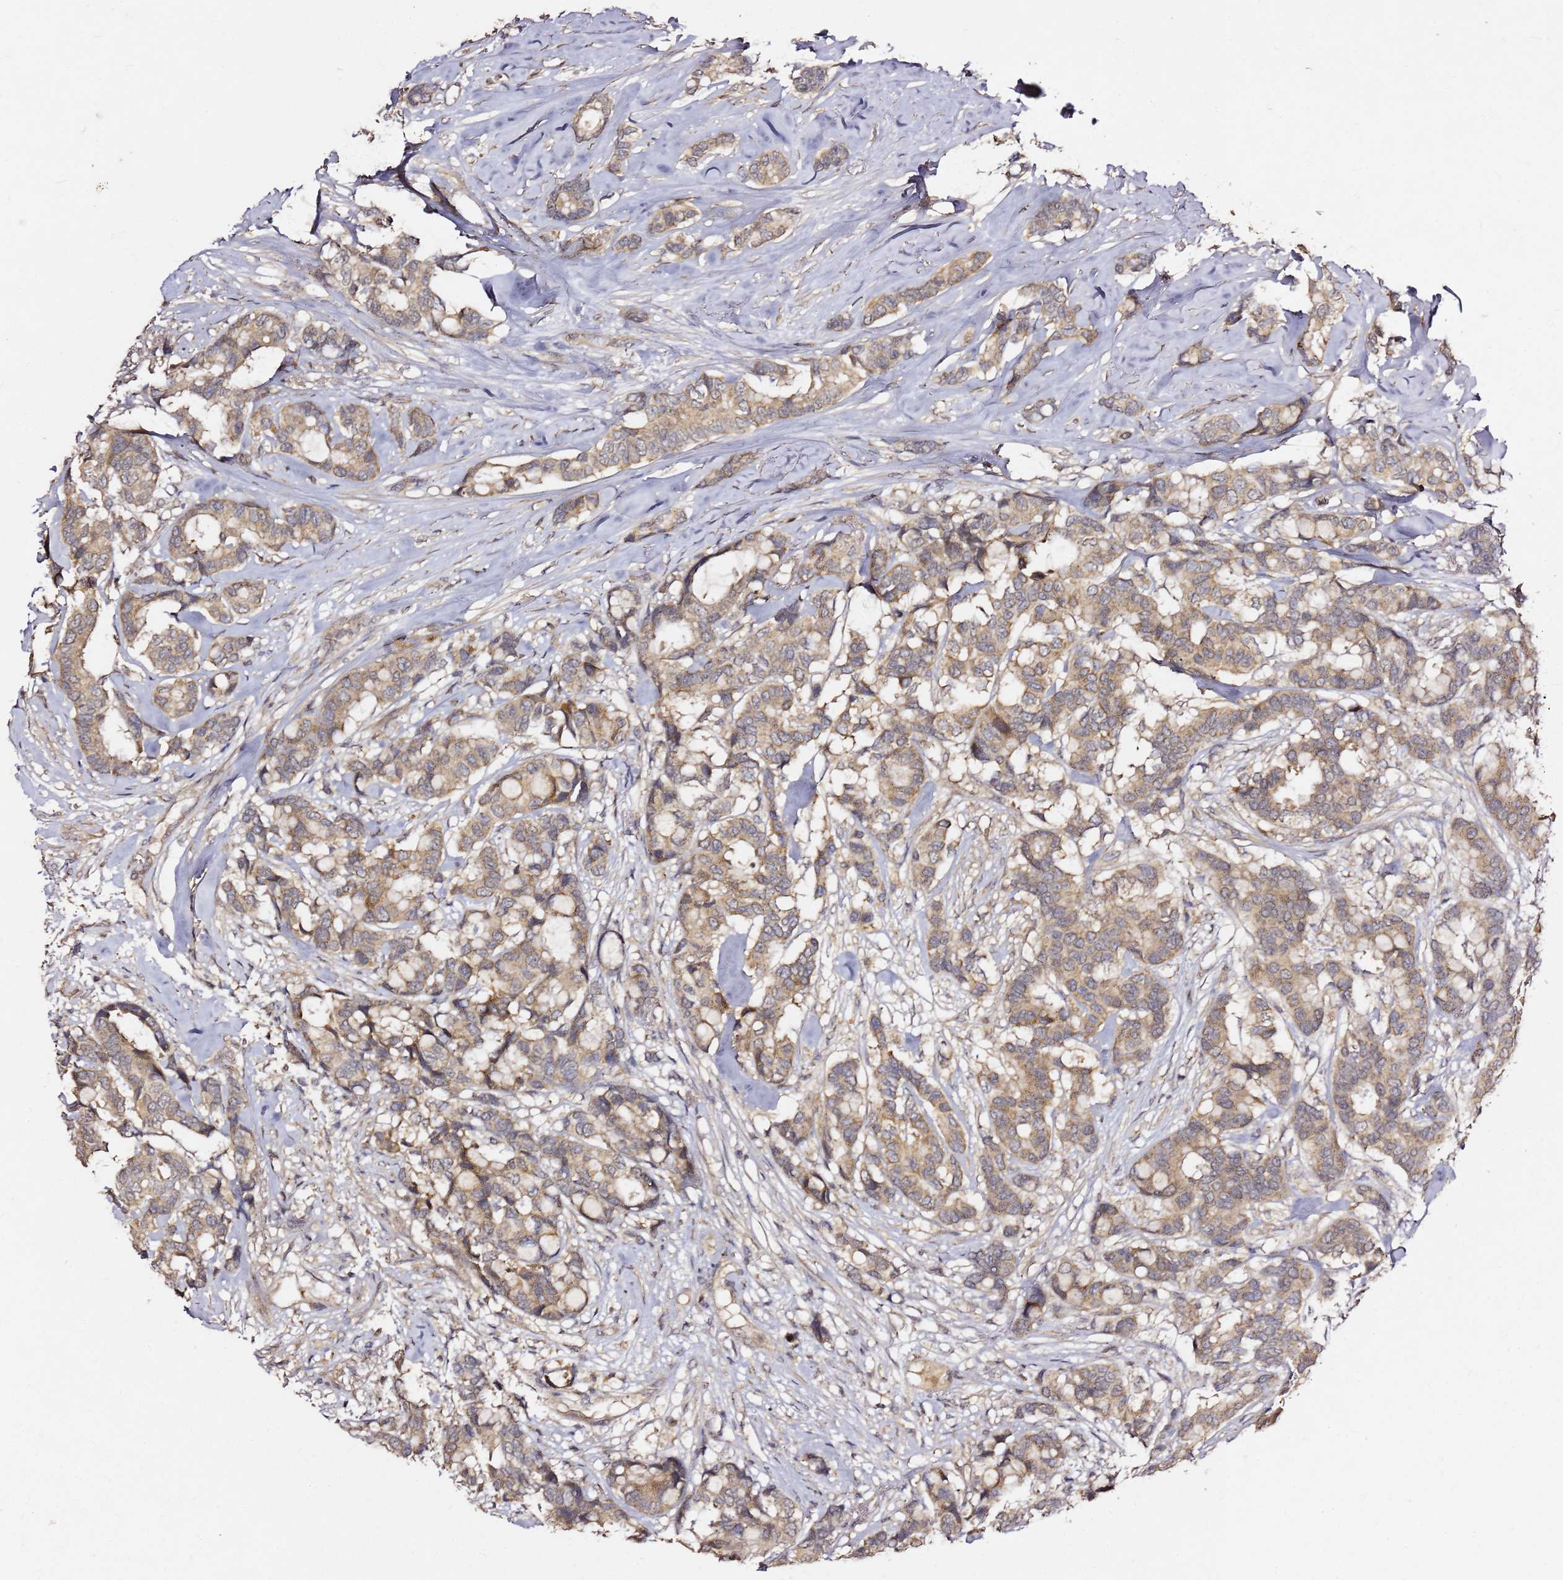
{"staining": {"intensity": "moderate", "quantity": "25%-75%", "location": "cytoplasmic/membranous"}, "tissue": "breast cancer", "cell_type": "Tumor cells", "image_type": "cancer", "snomed": [{"axis": "morphology", "description": "Duct carcinoma"}, {"axis": "topography", "description": "Breast"}], "caption": "Human breast cancer stained with a protein marker reveals moderate staining in tumor cells.", "gene": "C6orf136", "patient": {"sex": "female", "age": 87}}